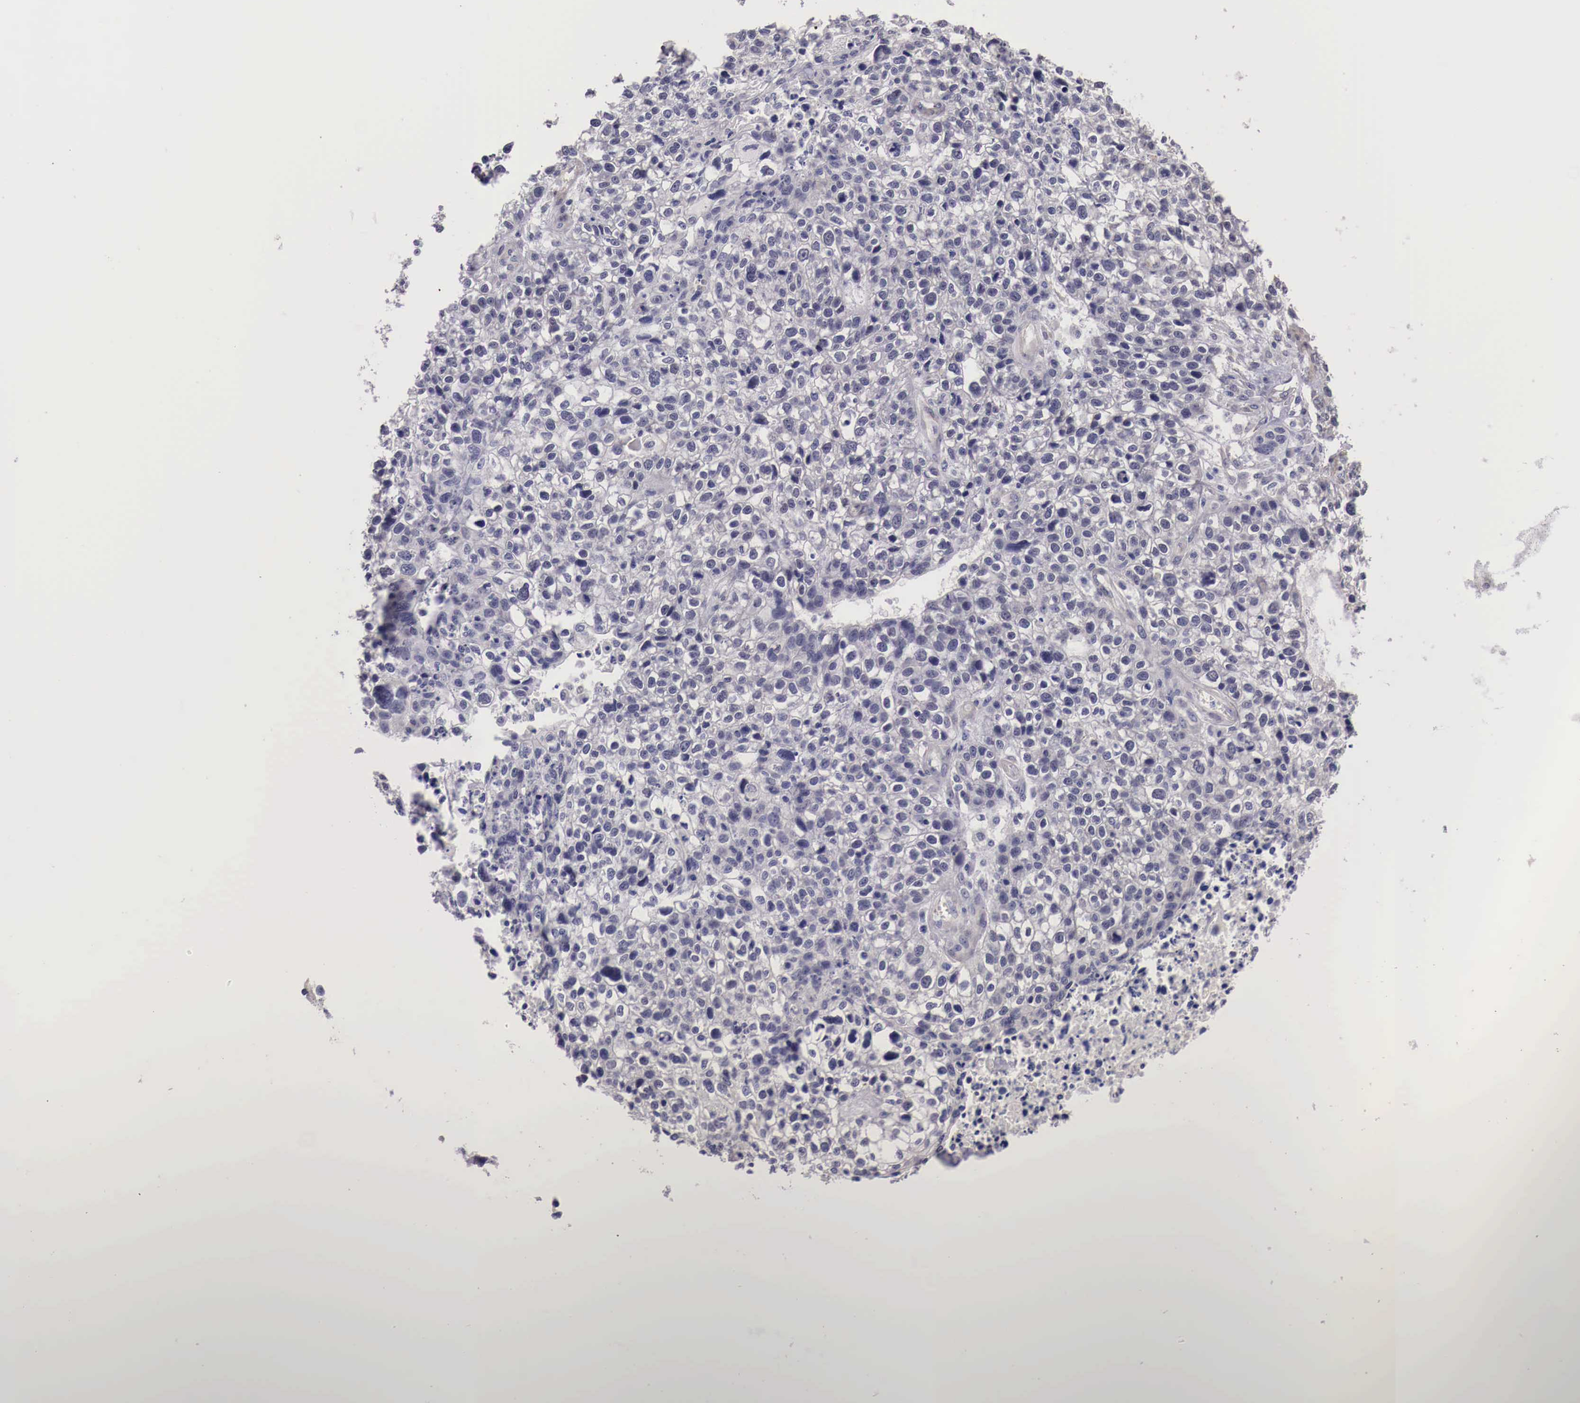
{"staining": {"intensity": "negative", "quantity": "none", "location": "none"}, "tissue": "lung cancer", "cell_type": "Tumor cells", "image_type": "cancer", "snomed": [{"axis": "morphology", "description": "Squamous cell carcinoma, NOS"}, {"axis": "topography", "description": "Lymph node"}, {"axis": "topography", "description": "Lung"}], "caption": "Immunohistochemical staining of human lung squamous cell carcinoma demonstrates no significant staining in tumor cells.", "gene": "ENOX2", "patient": {"sex": "male", "age": 74}}